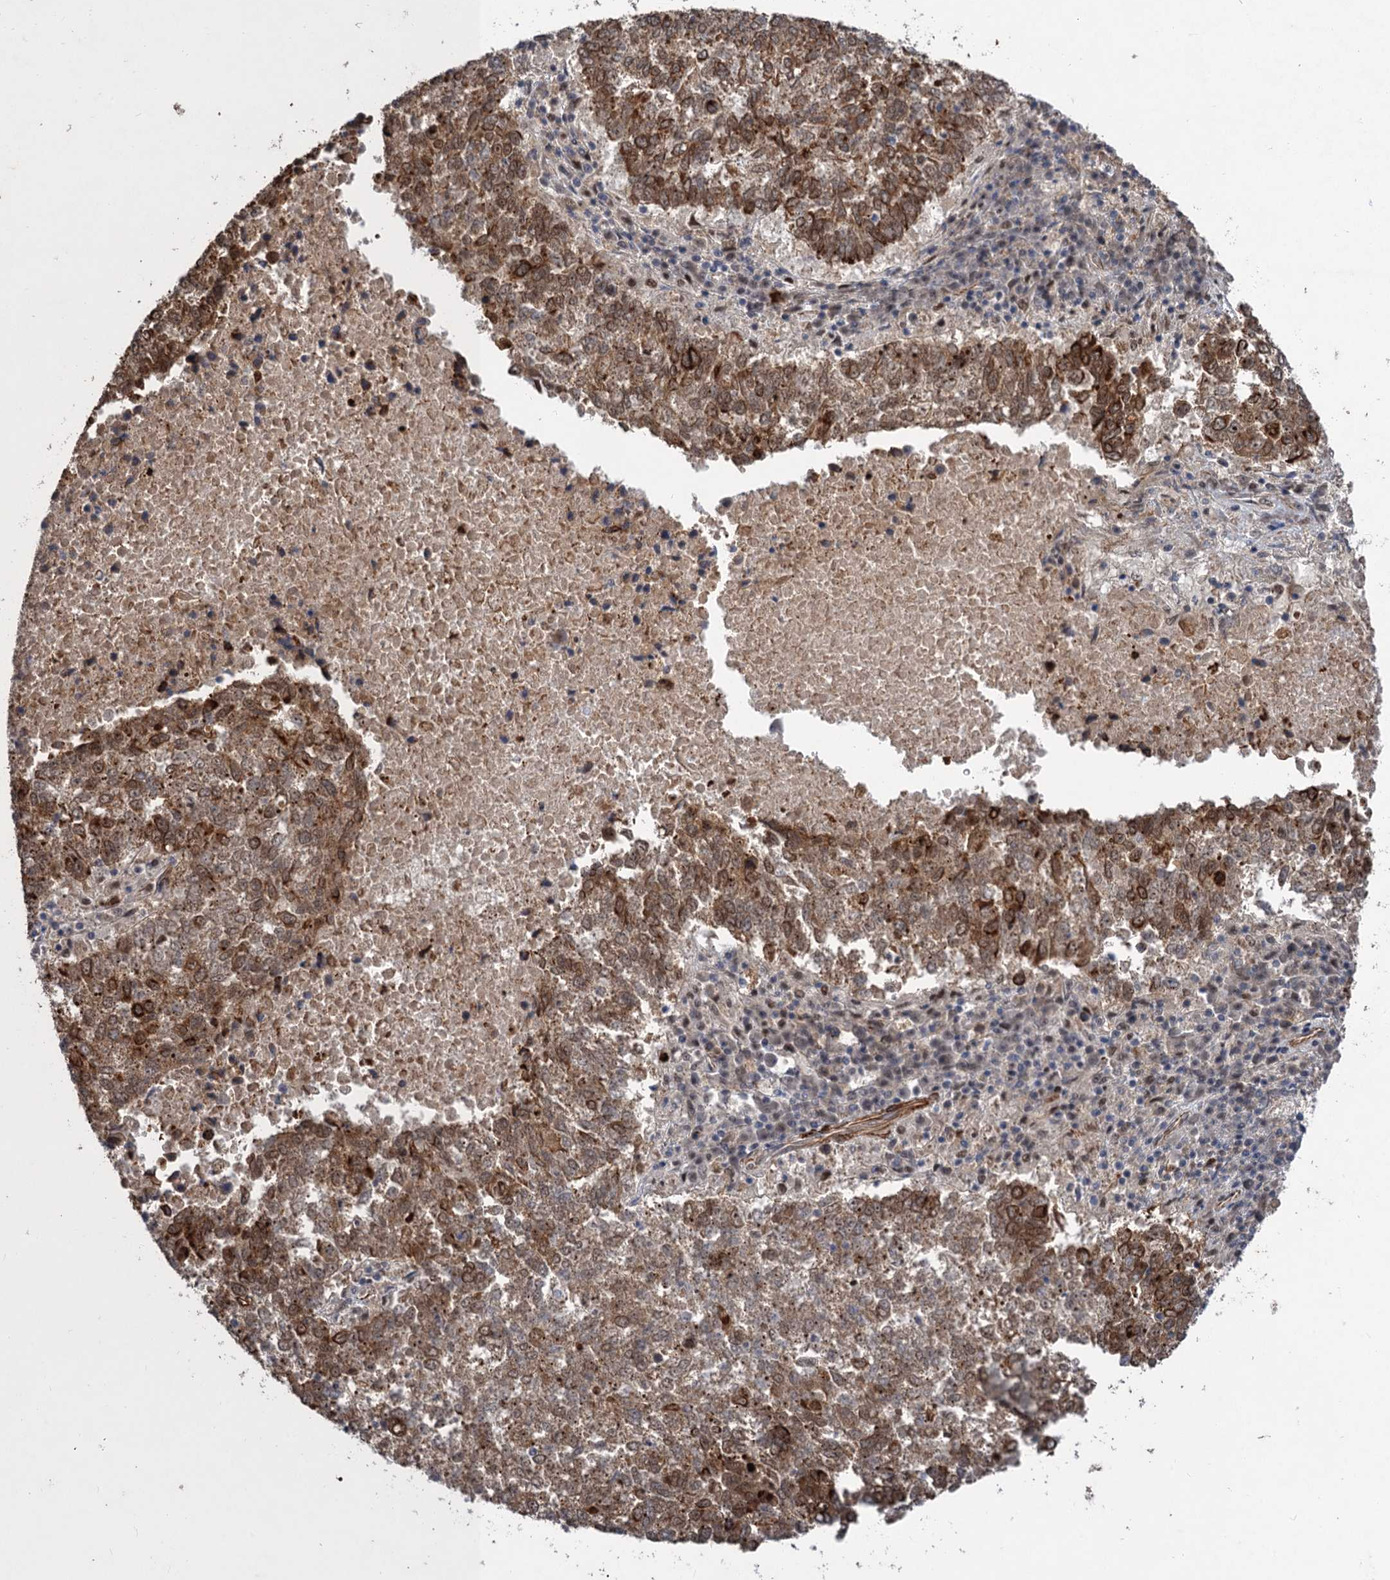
{"staining": {"intensity": "moderate", "quantity": ">75%", "location": "cytoplasmic/membranous,nuclear"}, "tissue": "lung cancer", "cell_type": "Tumor cells", "image_type": "cancer", "snomed": [{"axis": "morphology", "description": "Squamous cell carcinoma, NOS"}, {"axis": "topography", "description": "Lung"}], "caption": "This is an image of immunohistochemistry (IHC) staining of lung squamous cell carcinoma, which shows moderate staining in the cytoplasmic/membranous and nuclear of tumor cells.", "gene": "TTC31", "patient": {"sex": "male", "age": 73}}